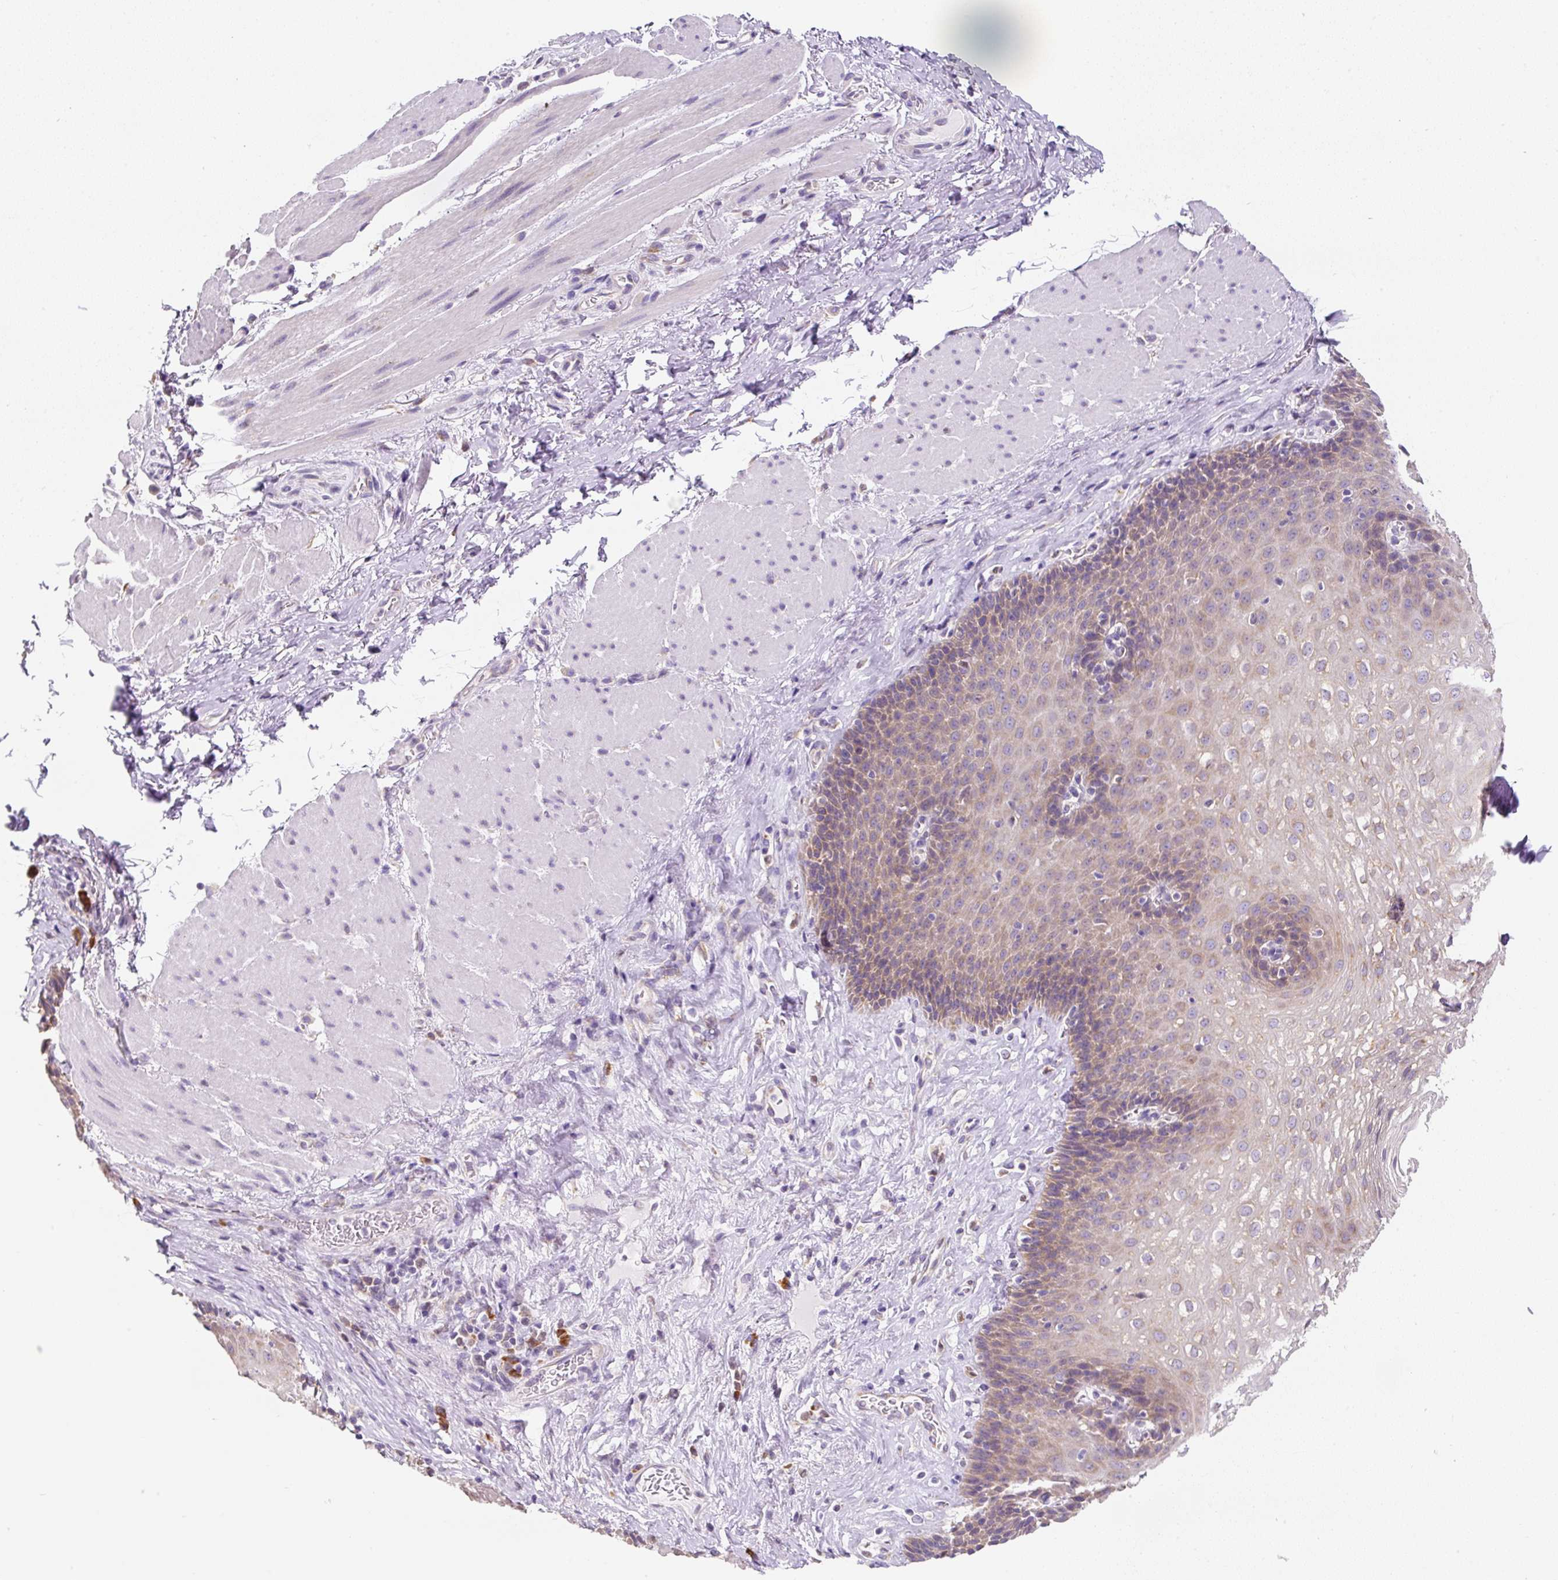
{"staining": {"intensity": "weak", "quantity": "25%-75%", "location": "cytoplasmic/membranous"}, "tissue": "esophagus", "cell_type": "Squamous epithelial cells", "image_type": "normal", "snomed": [{"axis": "morphology", "description": "Normal tissue, NOS"}, {"axis": "topography", "description": "Esophagus"}], "caption": "DAB immunohistochemical staining of benign esophagus reveals weak cytoplasmic/membranous protein staining in approximately 25%-75% of squamous epithelial cells. Using DAB (3,3'-diaminobenzidine) (brown) and hematoxylin (blue) stains, captured at high magnification using brightfield microscopy.", "gene": "DDOST", "patient": {"sex": "female", "age": 66}}